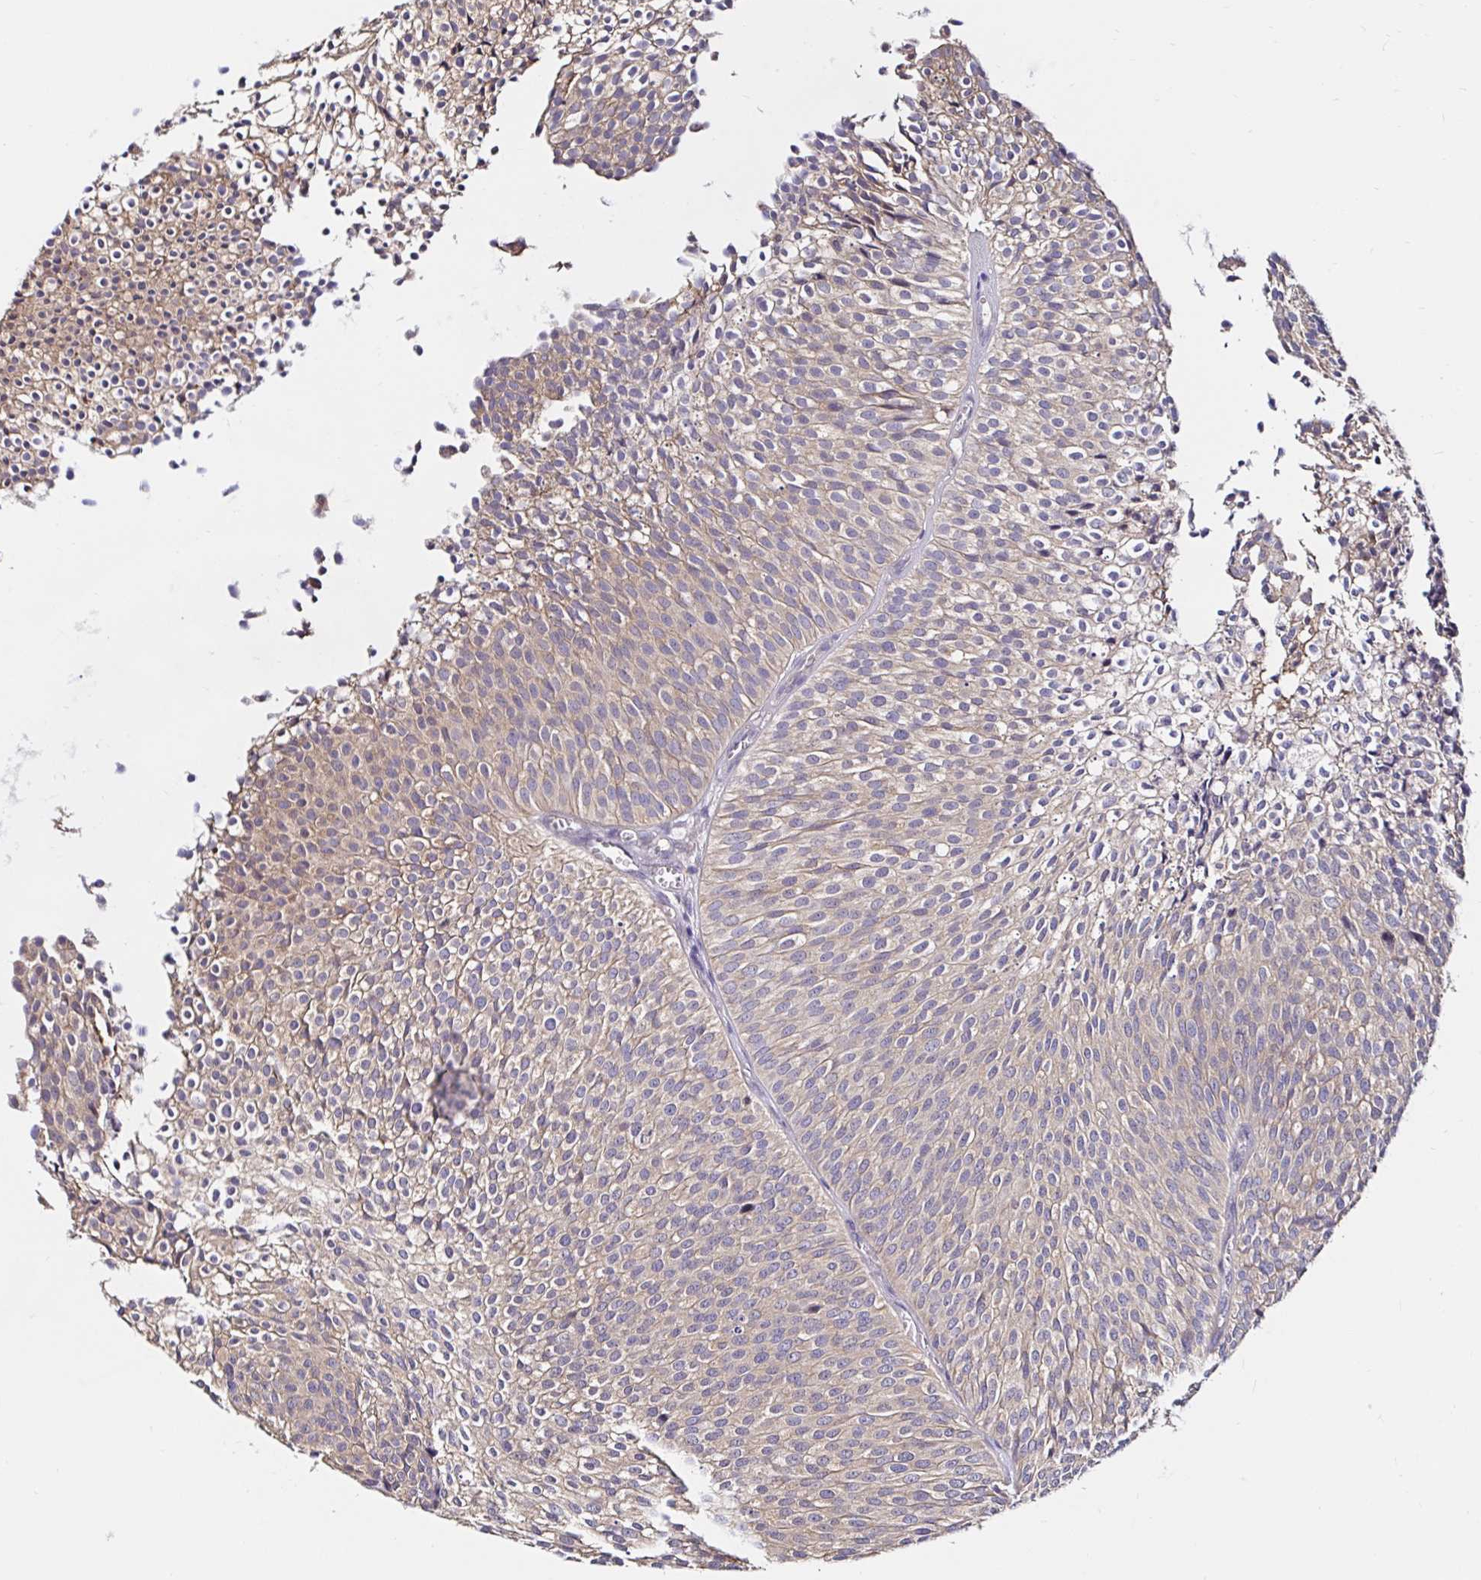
{"staining": {"intensity": "weak", "quantity": "25%-75%", "location": "cytoplasmic/membranous"}, "tissue": "urothelial cancer", "cell_type": "Tumor cells", "image_type": "cancer", "snomed": [{"axis": "morphology", "description": "Urothelial carcinoma, Low grade"}, {"axis": "topography", "description": "Urinary bladder"}], "caption": "This is an image of immunohistochemistry staining of urothelial cancer, which shows weak expression in the cytoplasmic/membranous of tumor cells.", "gene": "RSRP1", "patient": {"sex": "male", "age": 91}}